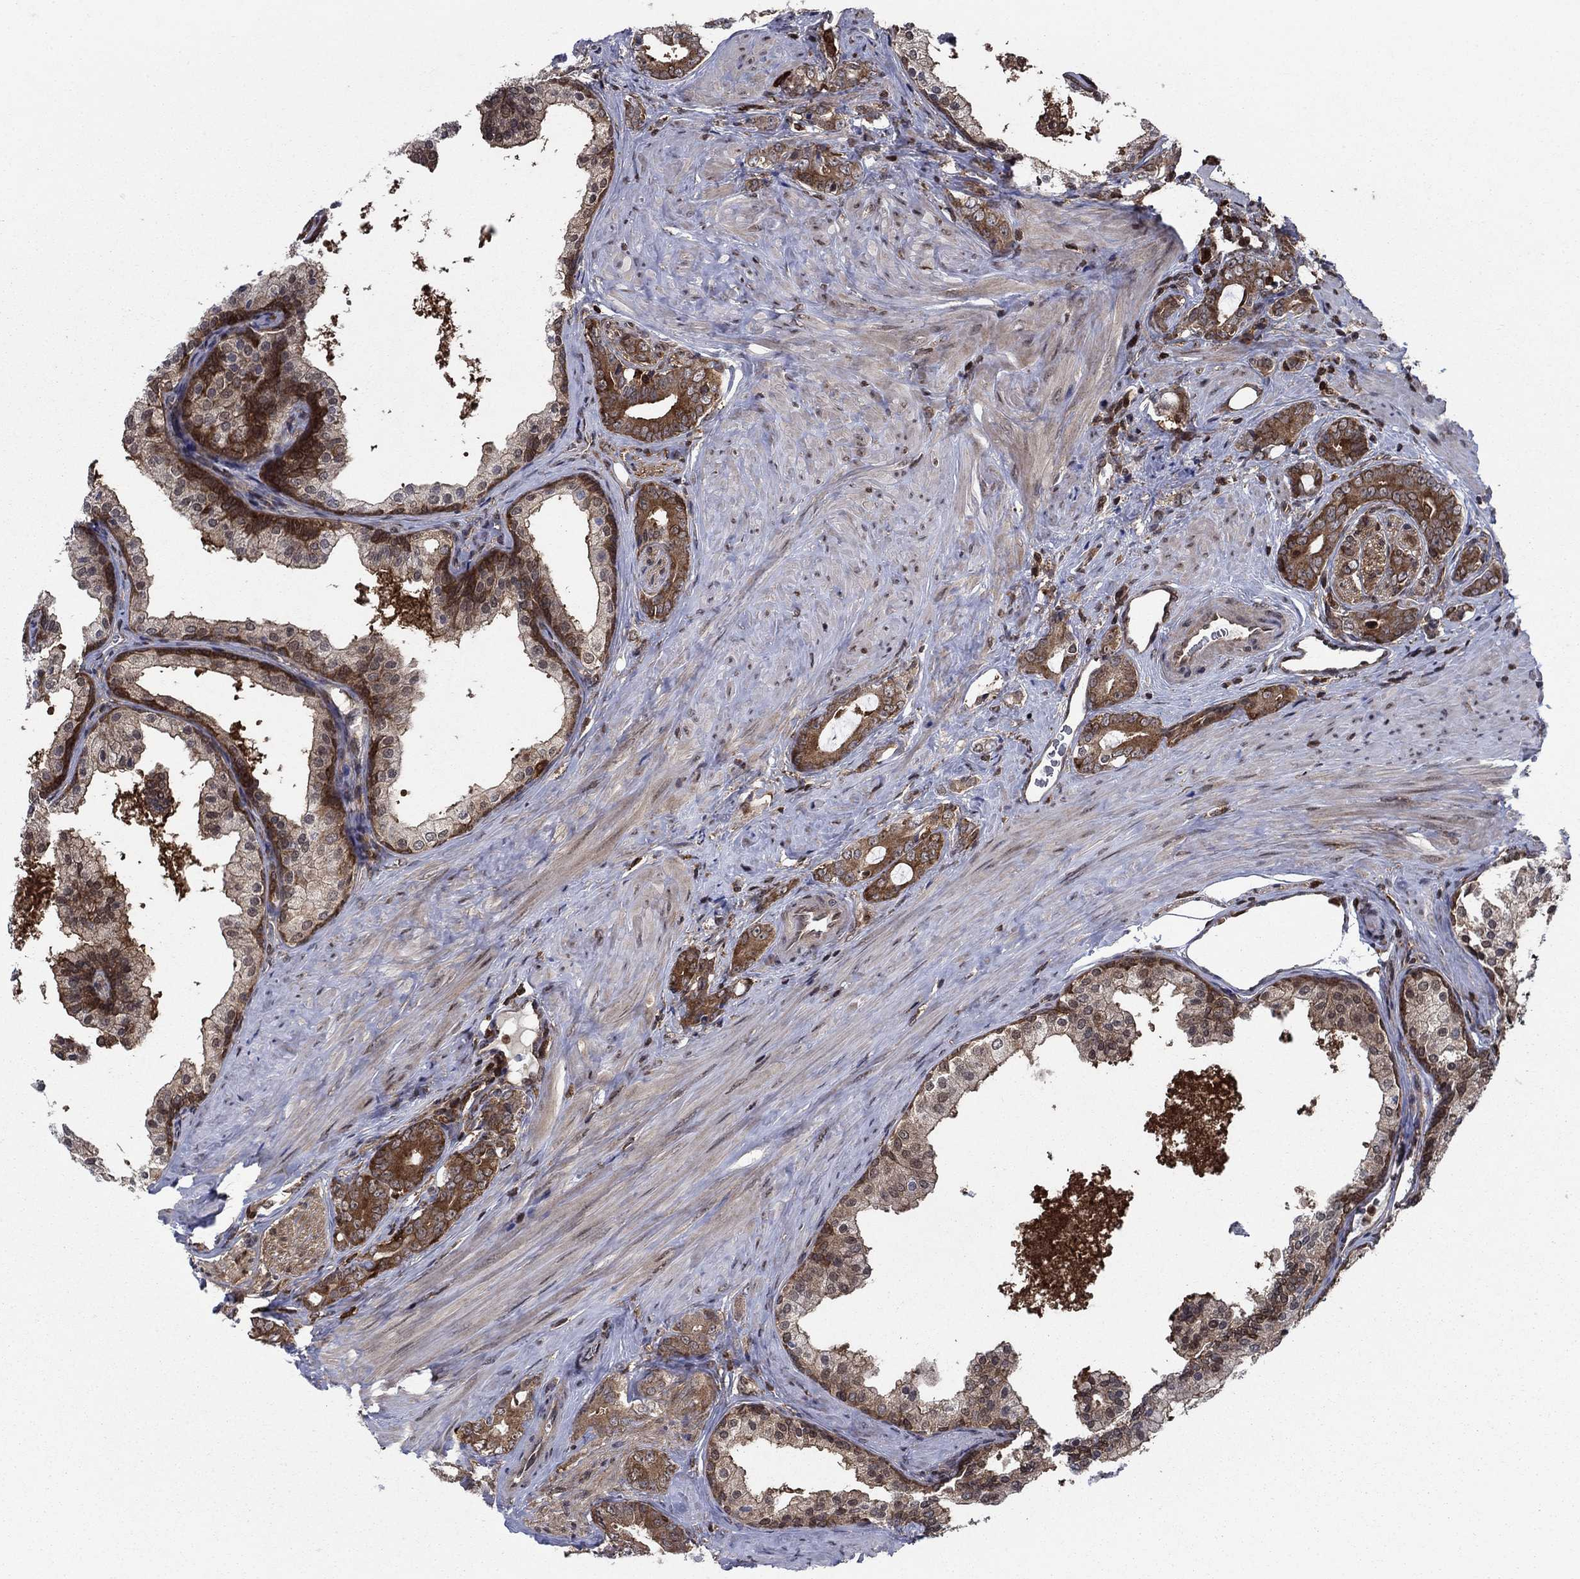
{"staining": {"intensity": "strong", "quantity": ">75%", "location": "cytoplasmic/membranous"}, "tissue": "prostate cancer", "cell_type": "Tumor cells", "image_type": "cancer", "snomed": [{"axis": "morphology", "description": "Adenocarcinoma, NOS"}, {"axis": "topography", "description": "Prostate"}], "caption": "An image of prostate cancer stained for a protein displays strong cytoplasmic/membranous brown staining in tumor cells.", "gene": "CACYBP", "patient": {"sex": "male", "age": 55}}